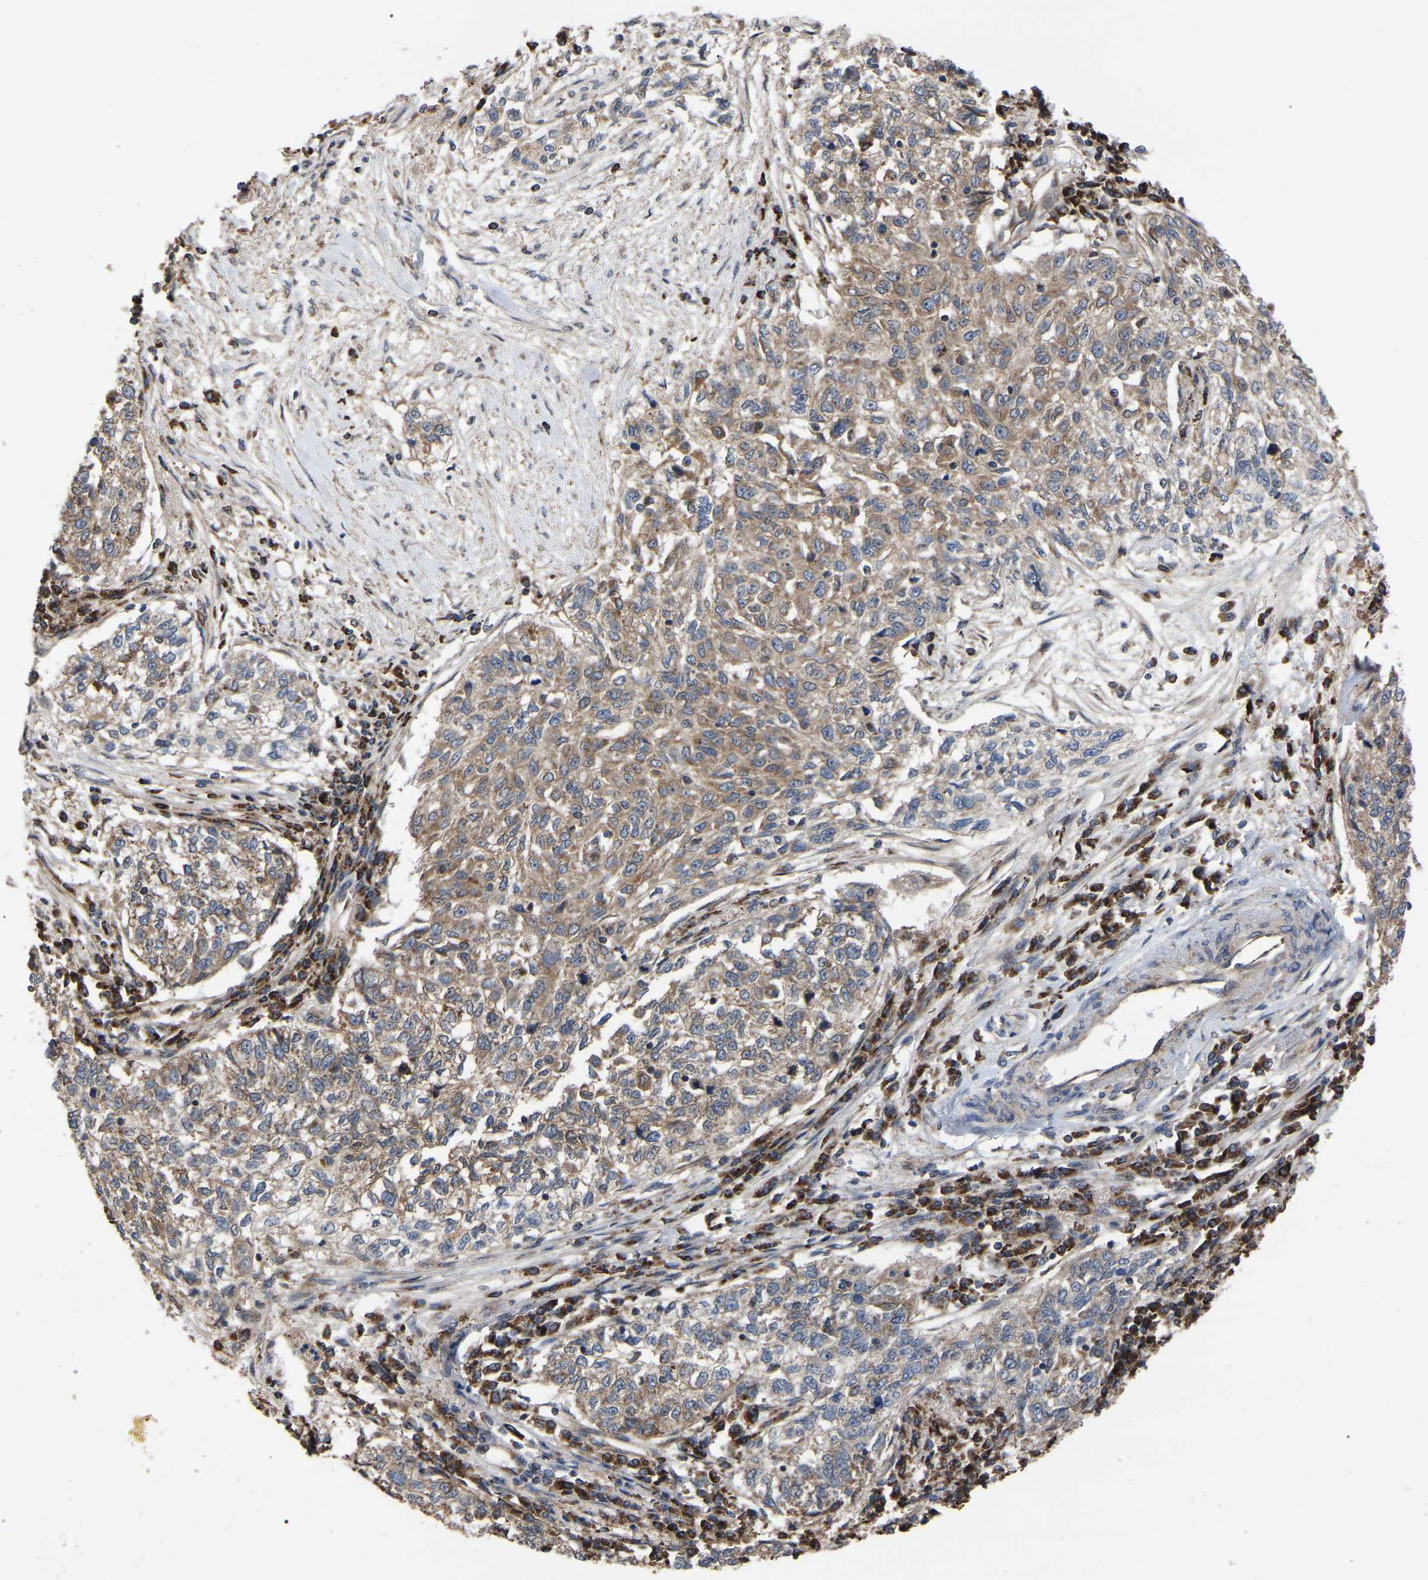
{"staining": {"intensity": "weak", "quantity": ">75%", "location": "cytoplasmic/membranous"}, "tissue": "cervical cancer", "cell_type": "Tumor cells", "image_type": "cancer", "snomed": [{"axis": "morphology", "description": "Squamous cell carcinoma, NOS"}, {"axis": "topography", "description": "Cervix"}], "caption": "This micrograph exhibits cervical squamous cell carcinoma stained with IHC to label a protein in brown. The cytoplasmic/membranous of tumor cells show weak positivity for the protein. Nuclei are counter-stained blue.", "gene": "GCC1", "patient": {"sex": "female", "age": 57}}